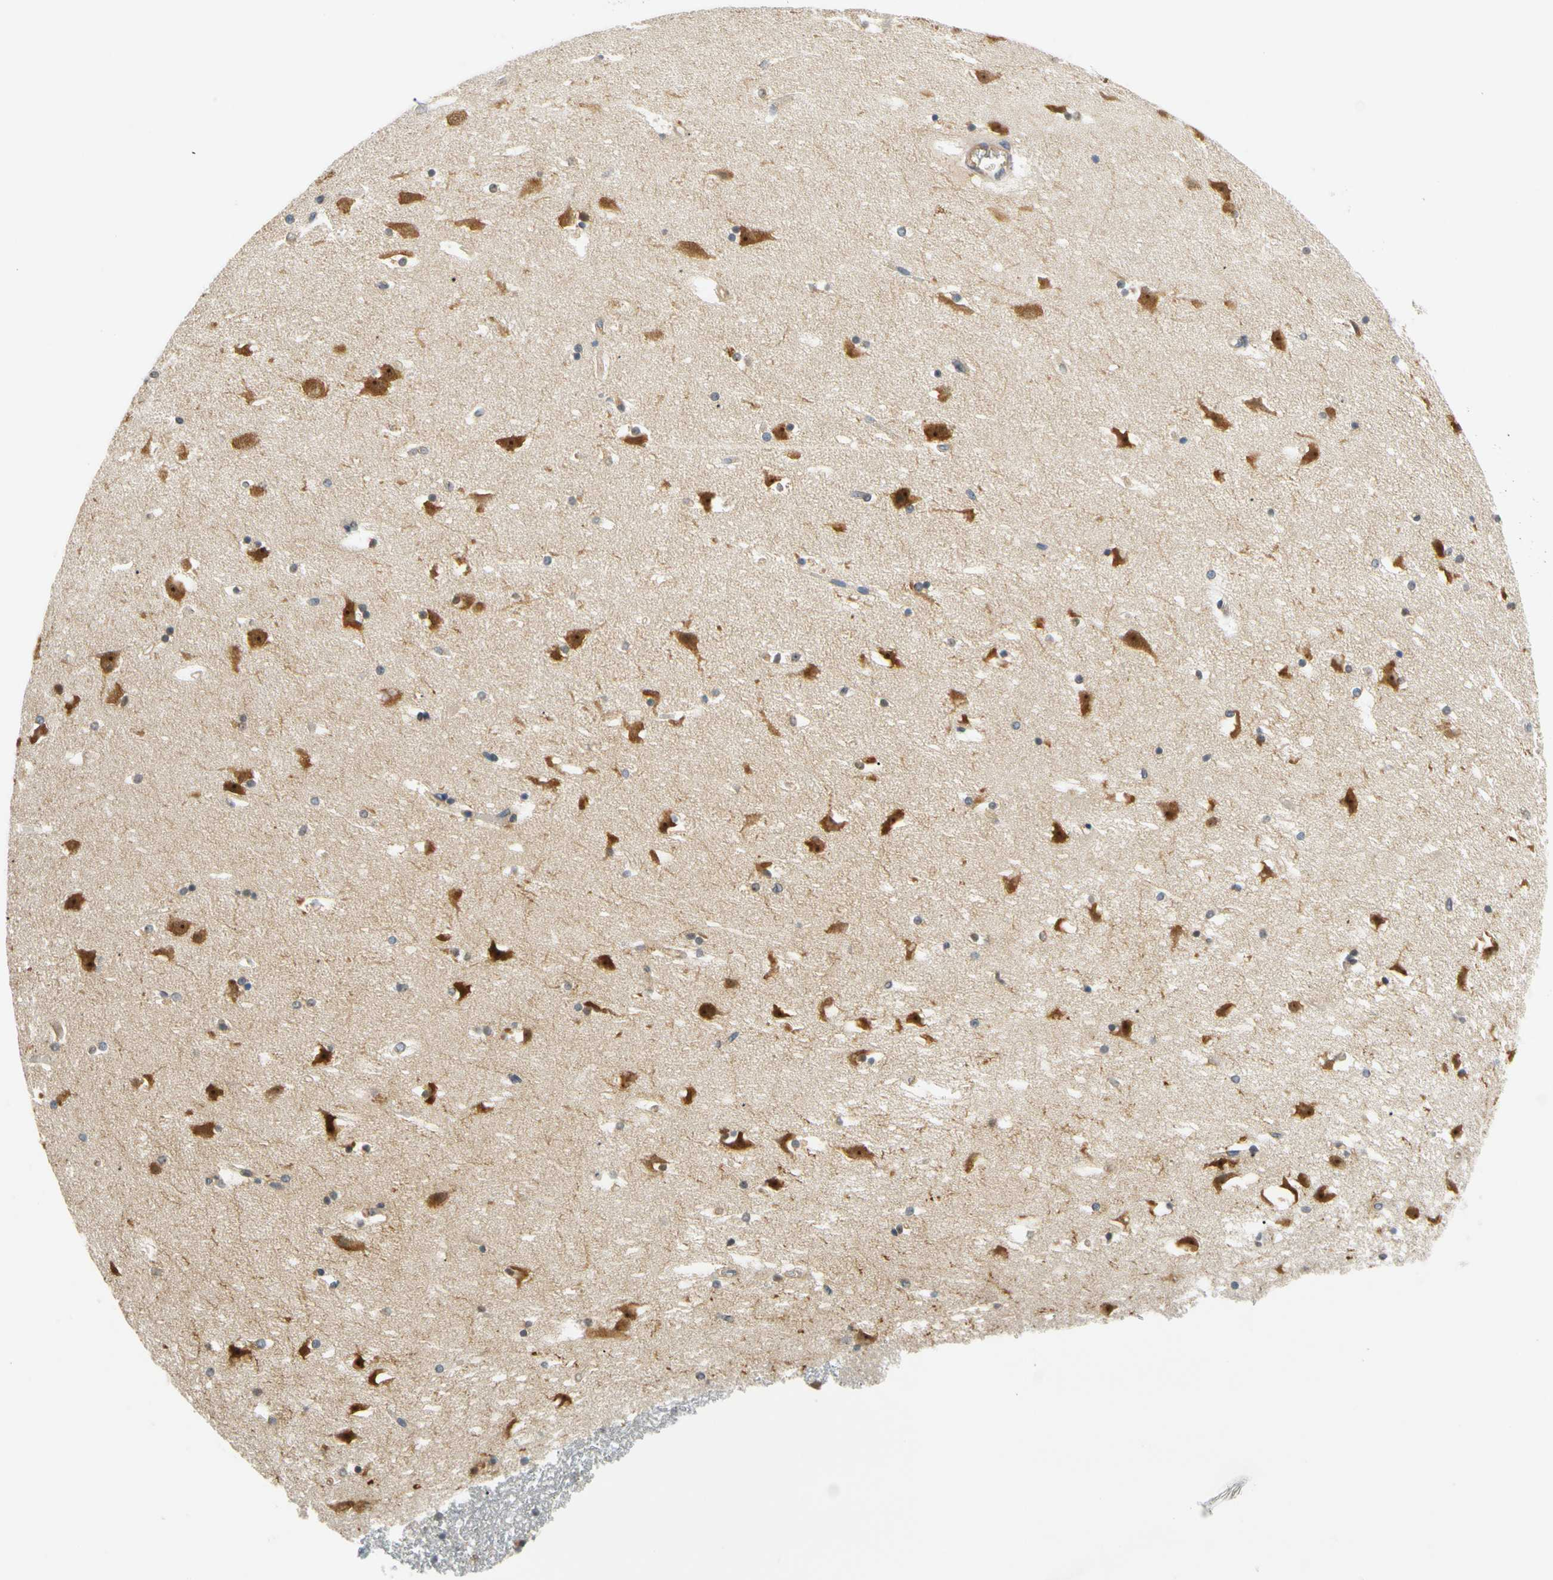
{"staining": {"intensity": "moderate", "quantity": "<25%", "location": "cytoplasmic/membranous"}, "tissue": "caudate", "cell_type": "Glial cells", "image_type": "normal", "snomed": [{"axis": "morphology", "description": "Normal tissue, NOS"}, {"axis": "topography", "description": "Lateral ventricle wall"}], "caption": "Immunohistochemical staining of benign caudate exhibits low levels of moderate cytoplasmic/membranous positivity in approximately <25% of glial cells.", "gene": "LRRC47", "patient": {"sex": "male", "age": 45}}